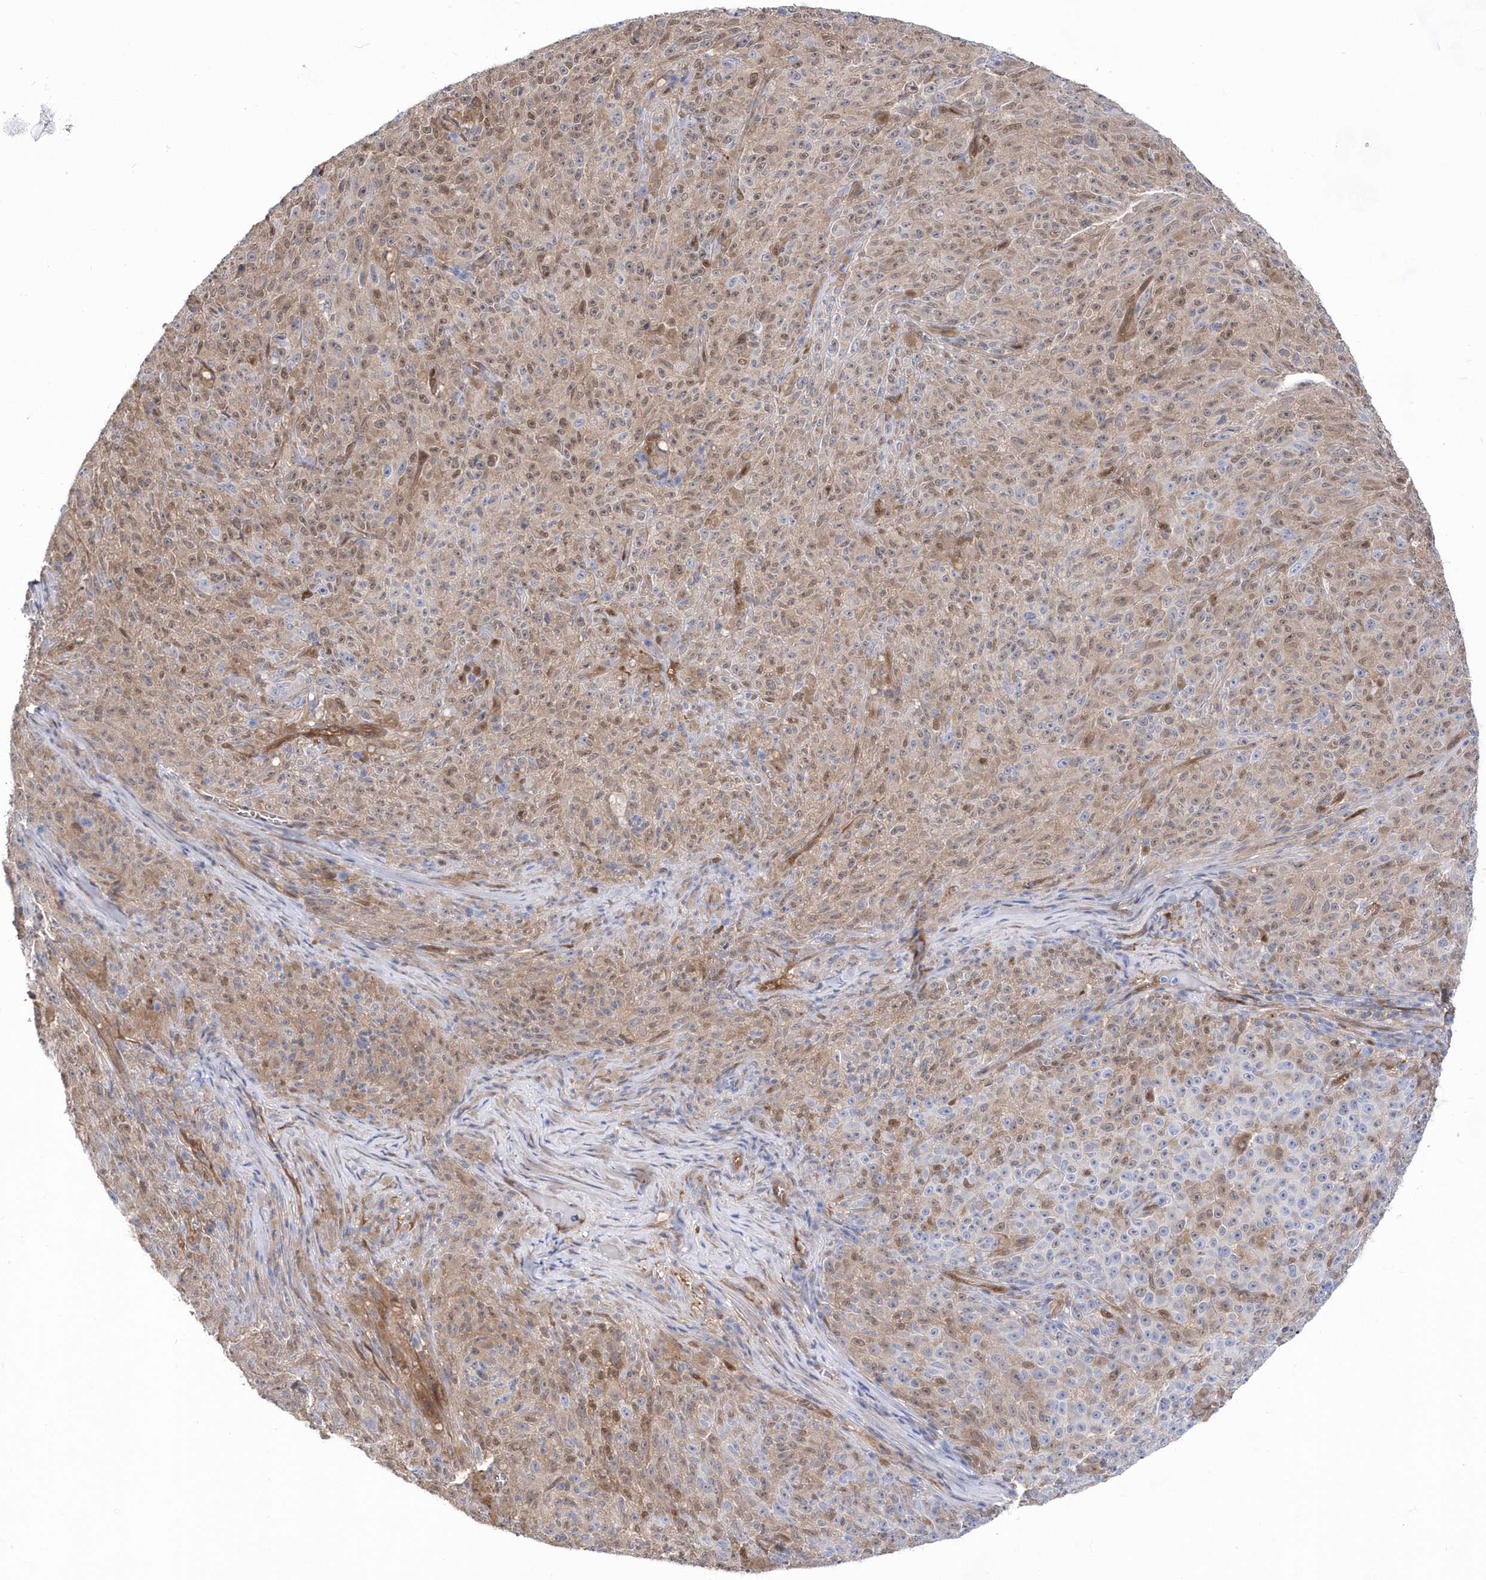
{"staining": {"intensity": "weak", "quantity": "25%-75%", "location": "cytoplasmic/membranous,nuclear"}, "tissue": "melanoma", "cell_type": "Tumor cells", "image_type": "cancer", "snomed": [{"axis": "morphology", "description": "Malignant melanoma, NOS"}, {"axis": "topography", "description": "Skin"}], "caption": "Weak cytoplasmic/membranous and nuclear protein staining is appreciated in about 25%-75% of tumor cells in malignant melanoma. (Brightfield microscopy of DAB IHC at high magnification).", "gene": "BDH2", "patient": {"sex": "female", "age": 82}}